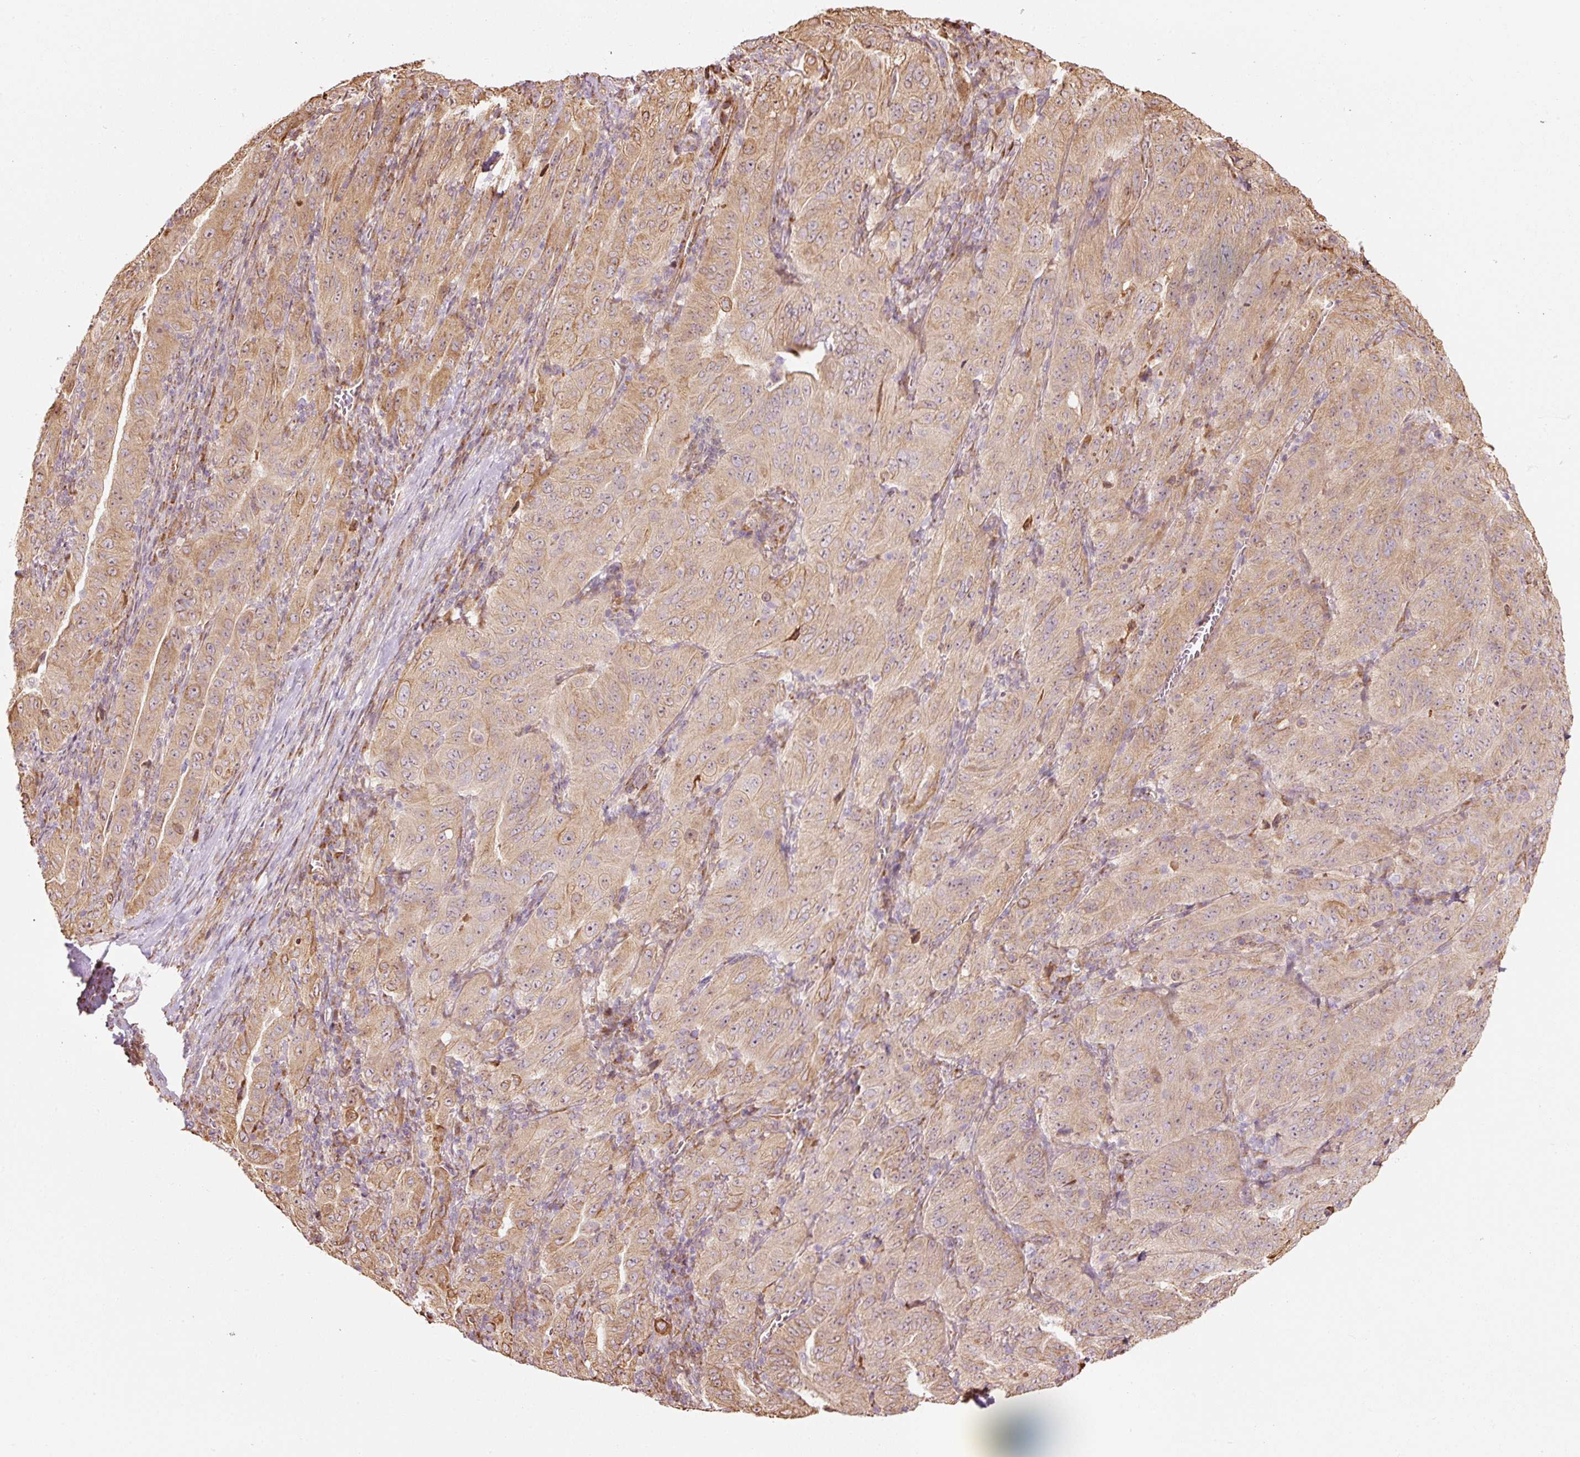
{"staining": {"intensity": "moderate", "quantity": ">75%", "location": "cytoplasmic/membranous"}, "tissue": "pancreatic cancer", "cell_type": "Tumor cells", "image_type": "cancer", "snomed": [{"axis": "morphology", "description": "Adenocarcinoma, NOS"}, {"axis": "topography", "description": "Pancreas"}], "caption": "Tumor cells display medium levels of moderate cytoplasmic/membranous staining in approximately >75% of cells in human pancreatic adenocarcinoma. The protein is shown in brown color, while the nuclei are stained blue.", "gene": "ETF1", "patient": {"sex": "male", "age": 63}}